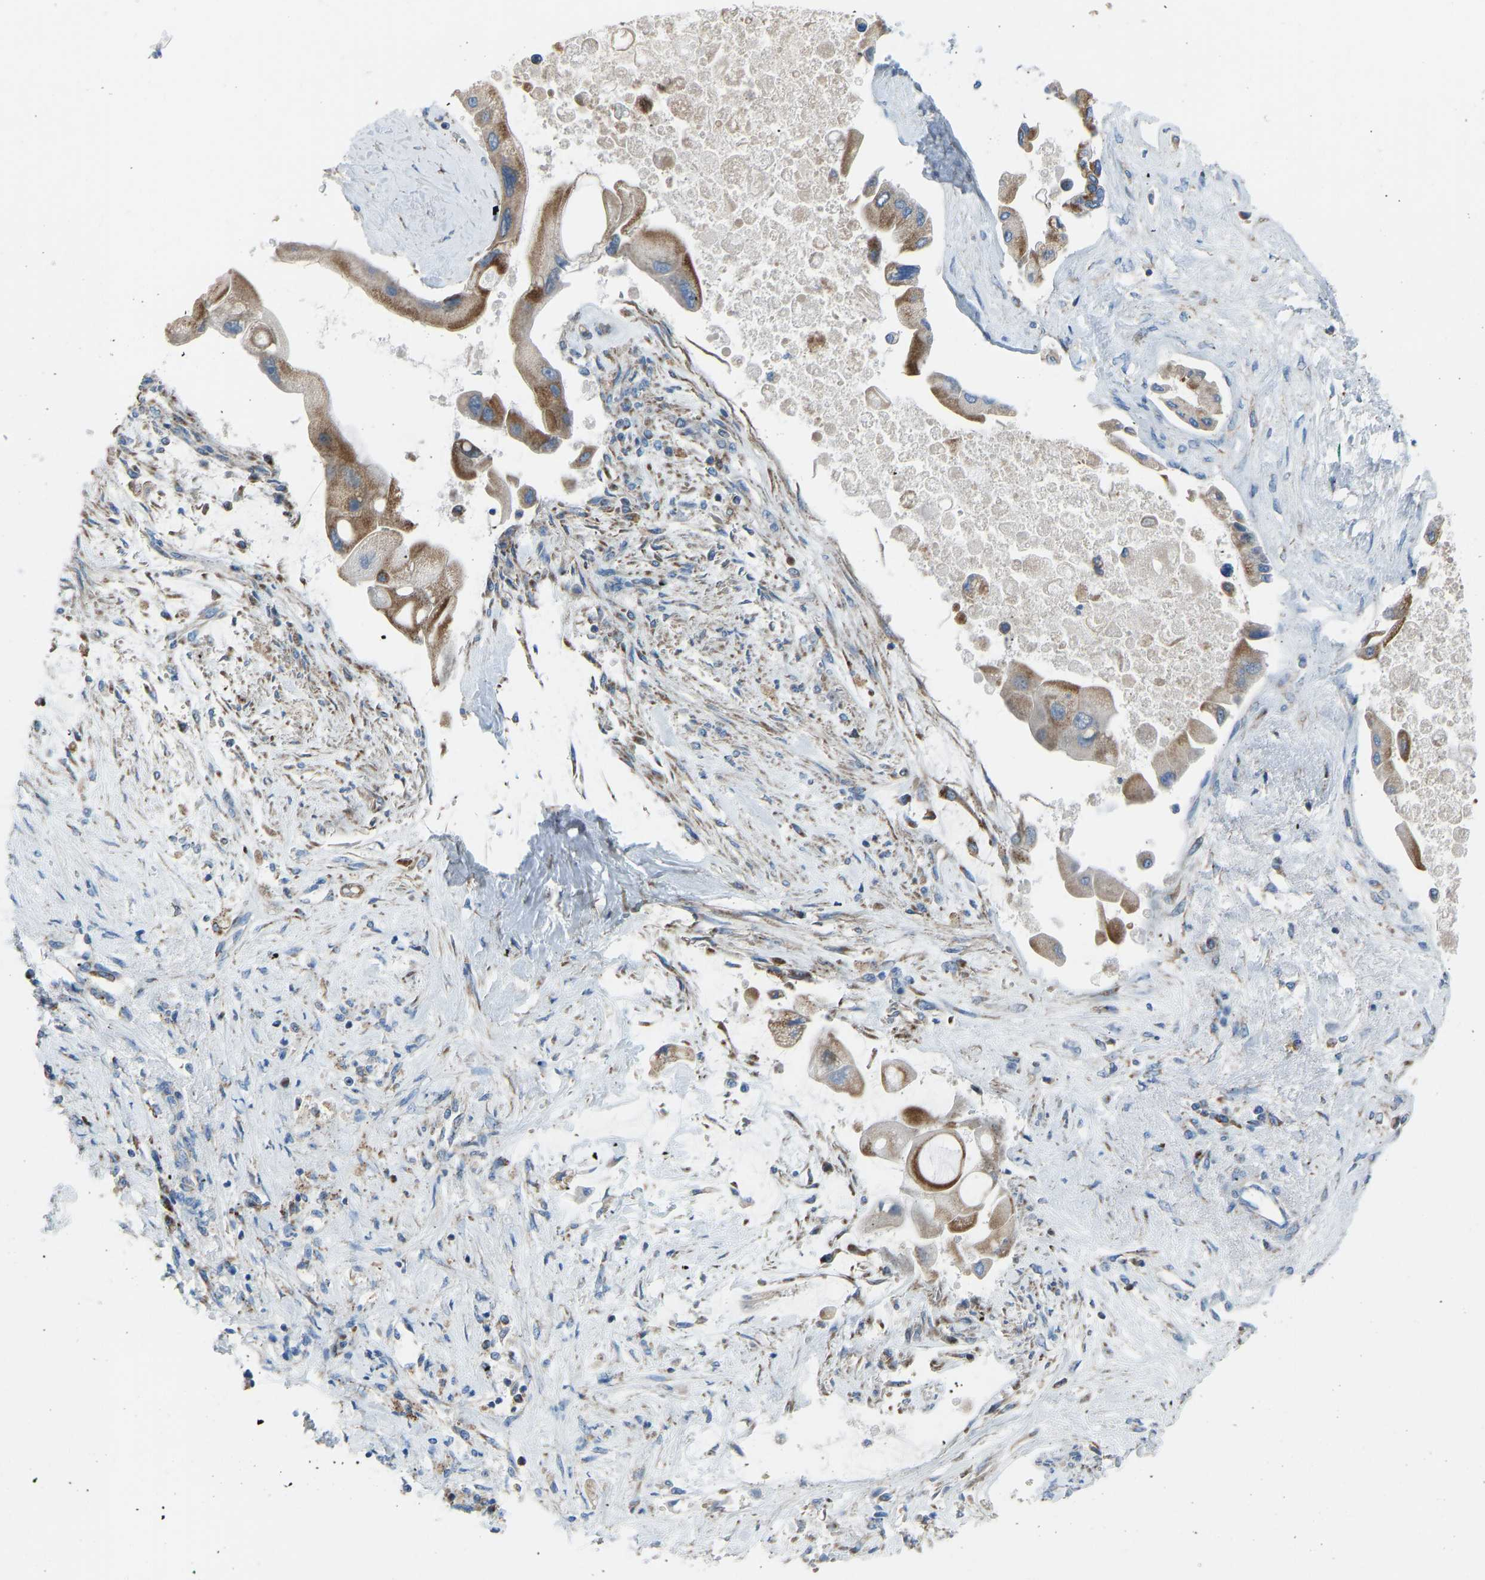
{"staining": {"intensity": "strong", "quantity": ">75%", "location": "cytoplasmic/membranous"}, "tissue": "liver cancer", "cell_type": "Tumor cells", "image_type": "cancer", "snomed": [{"axis": "morphology", "description": "Cholangiocarcinoma"}, {"axis": "topography", "description": "Liver"}], "caption": "Immunohistochemistry staining of liver cancer (cholangiocarcinoma), which exhibits high levels of strong cytoplasmic/membranous positivity in approximately >75% of tumor cells indicating strong cytoplasmic/membranous protein positivity. The staining was performed using DAB (3,3'-diaminobenzidine) (brown) for protein detection and nuclei were counterstained in hematoxylin (blue).", "gene": "SMIM20", "patient": {"sex": "male", "age": 50}}